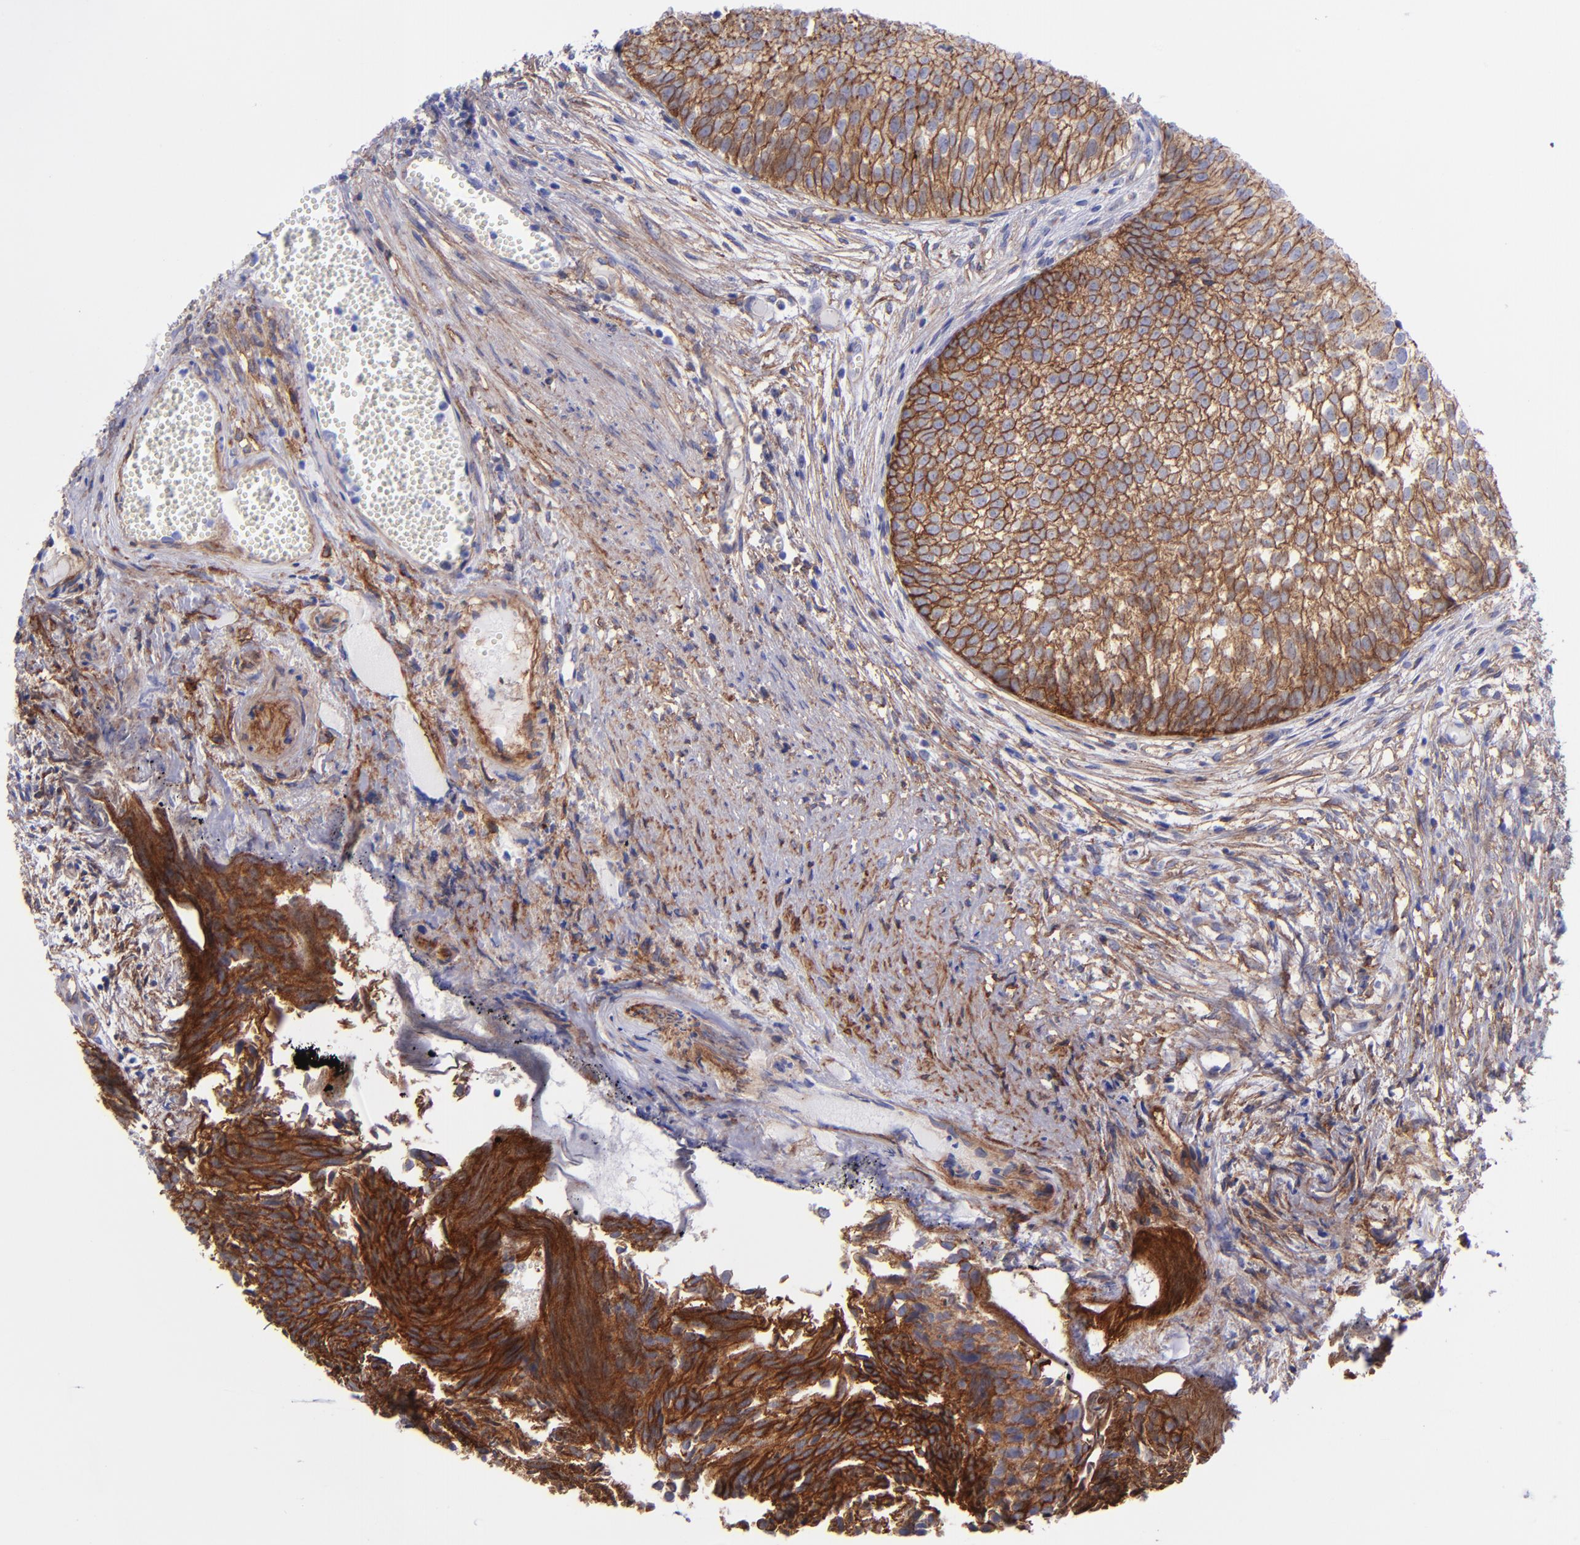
{"staining": {"intensity": "strong", "quantity": "25%-75%", "location": "cytoplasmic/membranous"}, "tissue": "urothelial cancer", "cell_type": "Tumor cells", "image_type": "cancer", "snomed": [{"axis": "morphology", "description": "Urothelial carcinoma, Low grade"}, {"axis": "topography", "description": "Urinary bladder"}], "caption": "The immunohistochemical stain labels strong cytoplasmic/membranous staining in tumor cells of urothelial carcinoma (low-grade) tissue. (DAB IHC, brown staining for protein, blue staining for nuclei).", "gene": "ITGAV", "patient": {"sex": "male", "age": 84}}